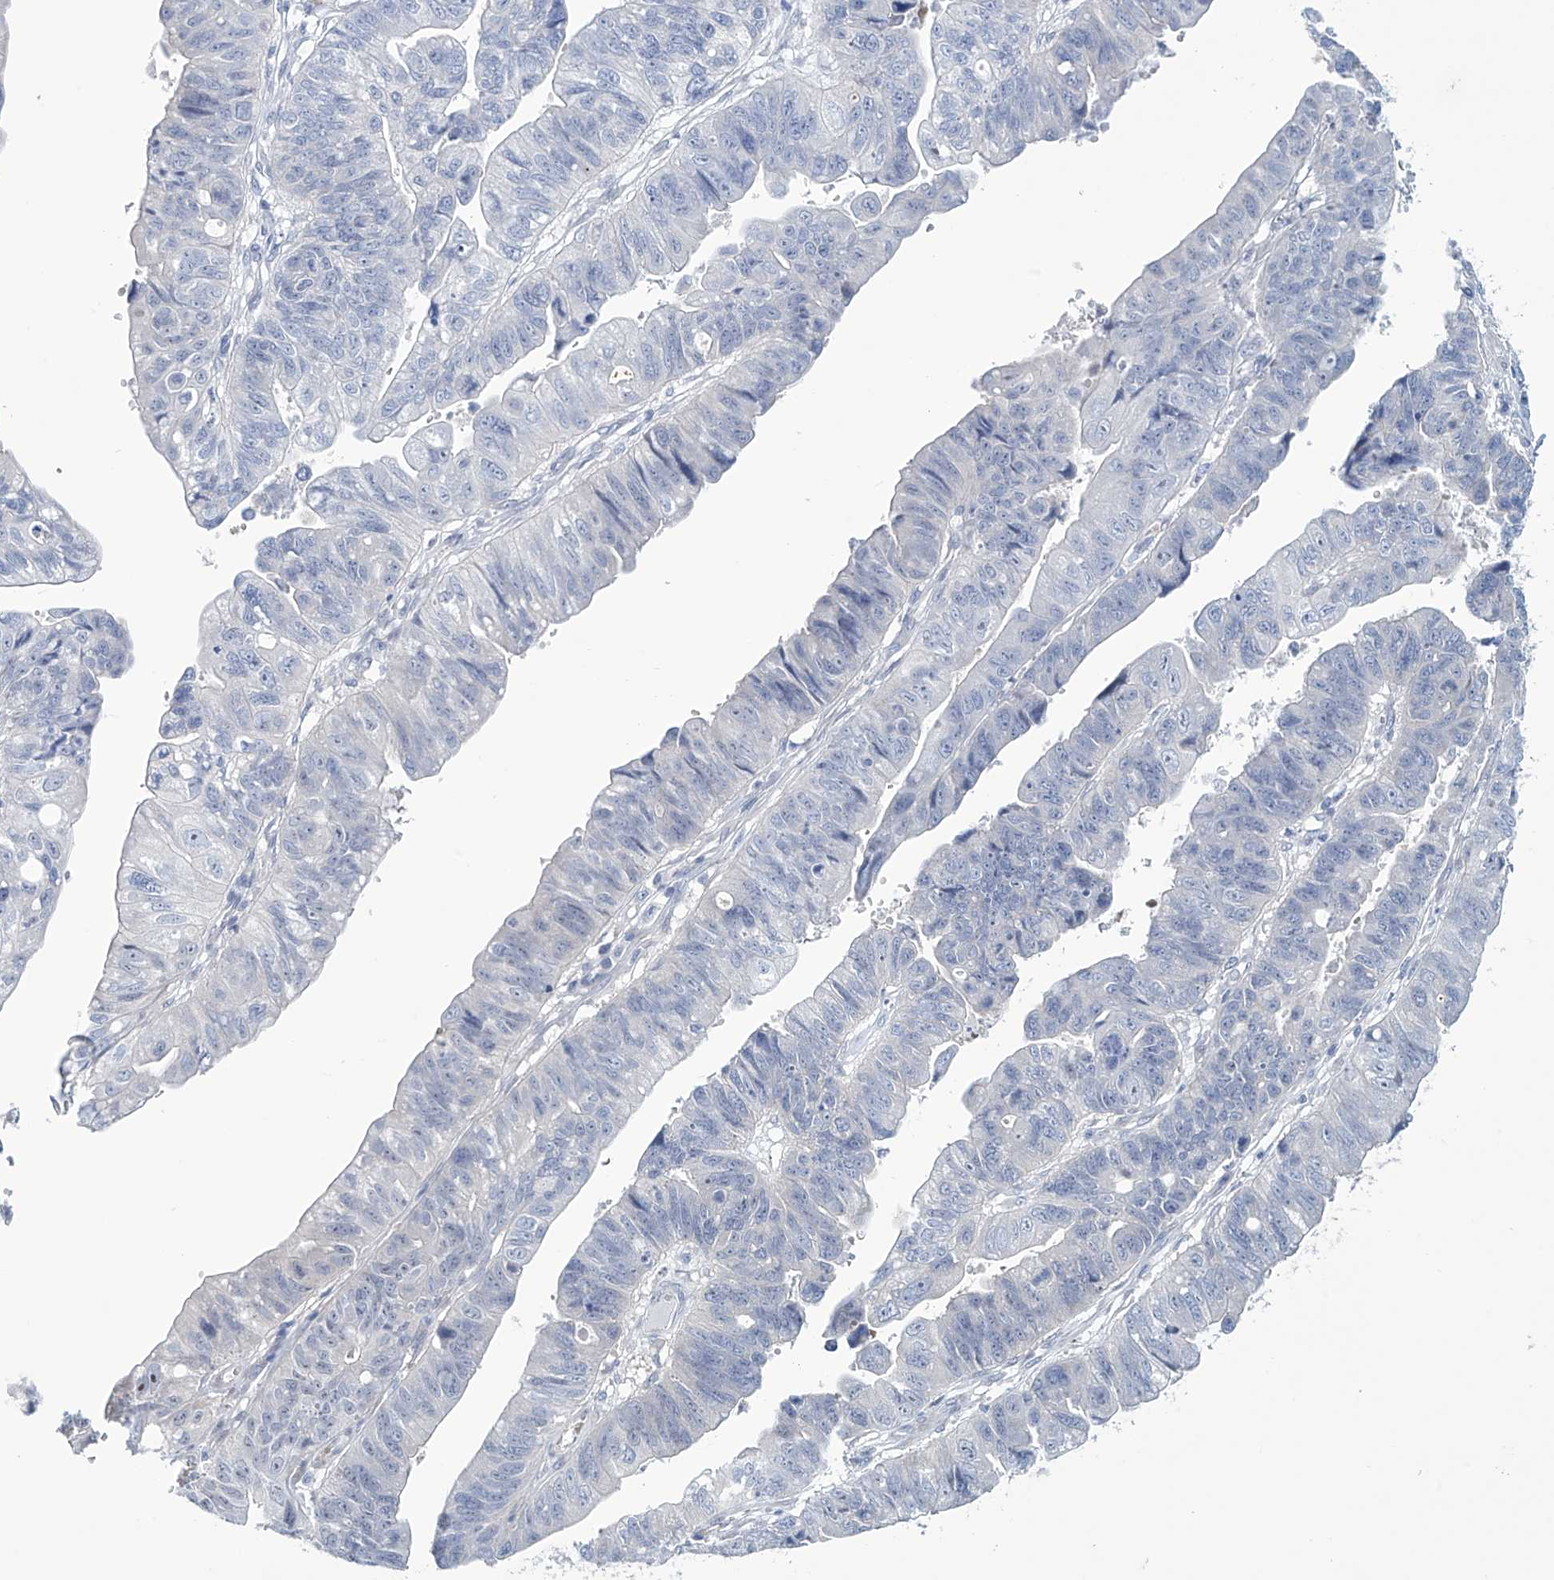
{"staining": {"intensity": "negative", "quantity": "none", "location": "none"}, "tissue": "stomach cancer", "cell_type": "Tumor cells", "image_type": "cancer", "snomed": [{"axis": "morphology", "description": "Adenocarcinoma, NOS"}, {"axis": "topography", "description": "Stomach"}], "caption": "Histopathology image shows no protein staining in tumor cells of stomach adenocarcinoma tissue. (IHC, brightfield microscopy, high magnification).", "gene": "TRIM60", "patient": {"sex": "male", "age": 59}}